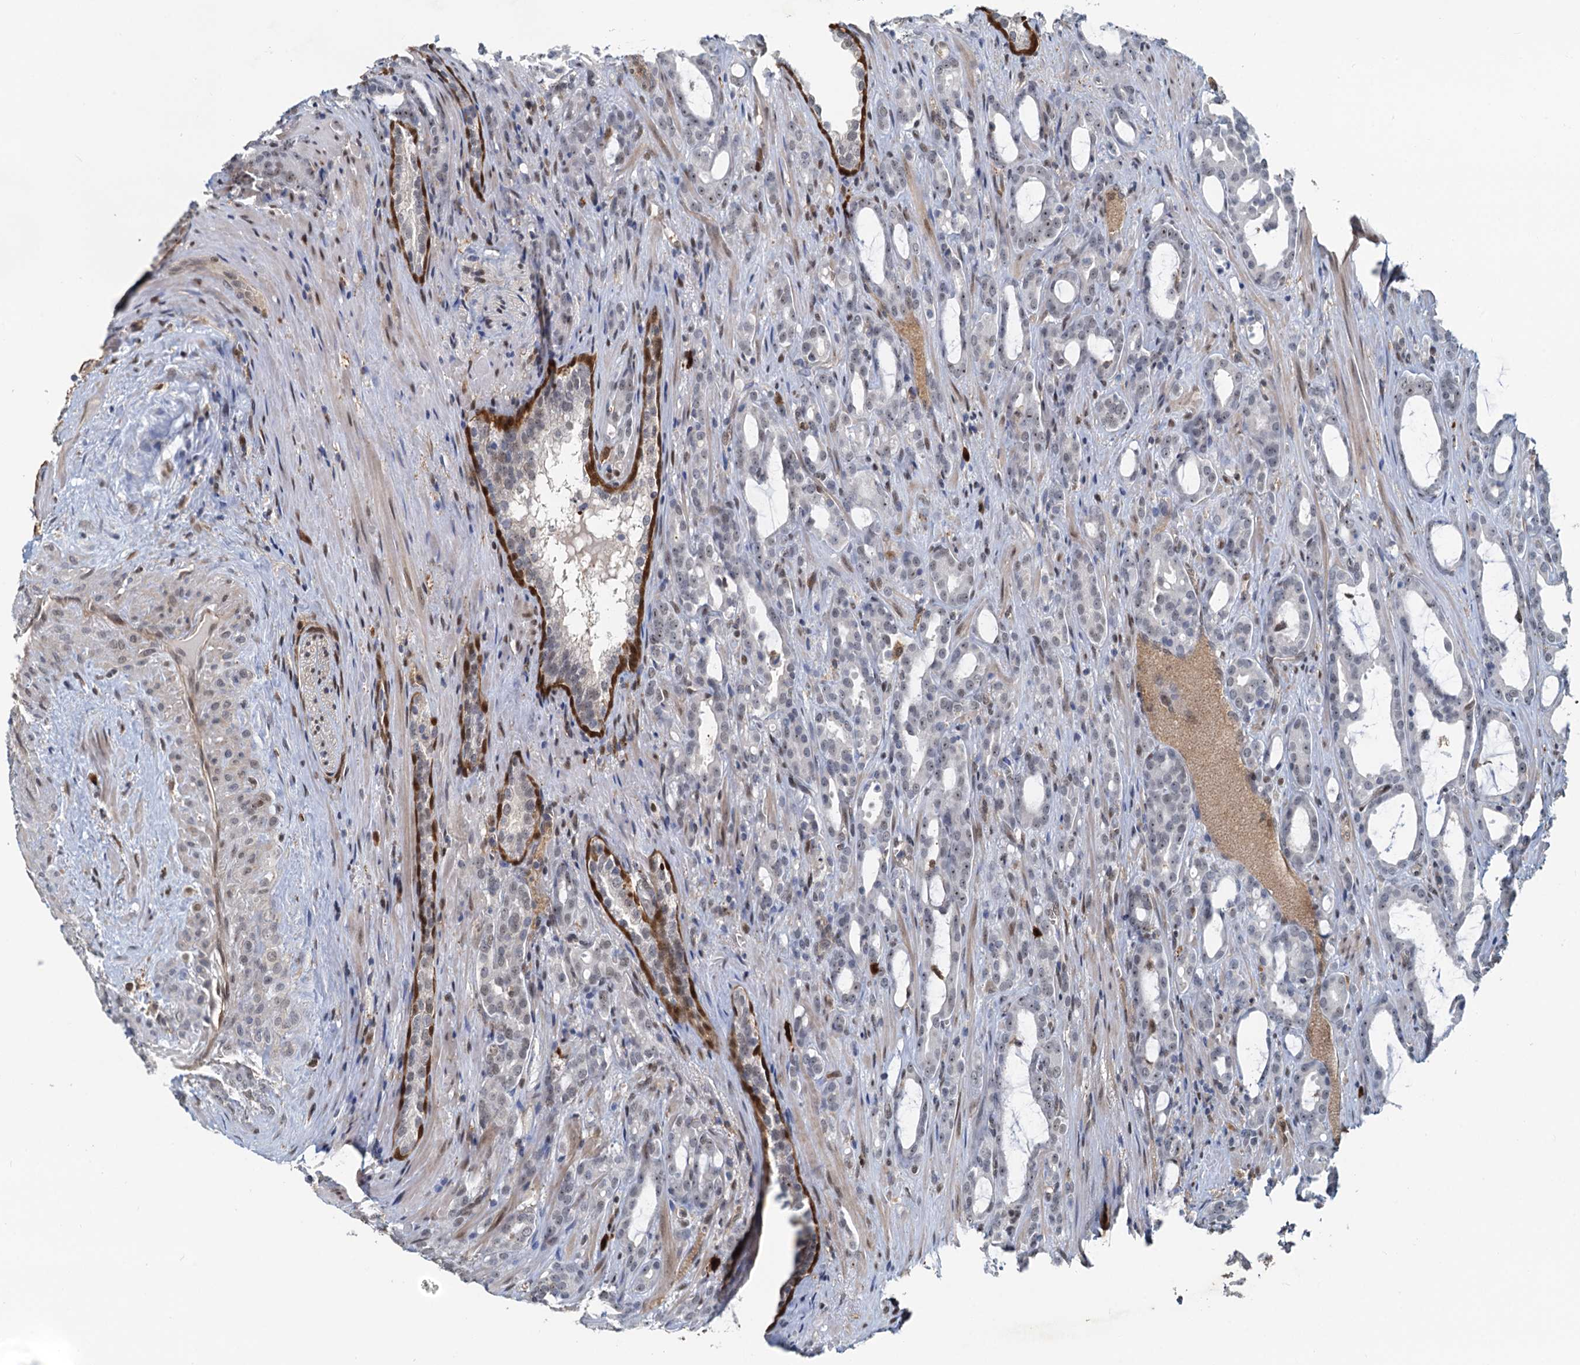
{"staining": {"intensity": "negative", "quantity": "none", "location": "none"}, "tissue": "prostate cancer", "cell_type": "Tumor cells", "image_type": "cancer", "snomed": [{"axis": "morphology", "description": "Adenocarcinoma, High grade"}, {"axis": "topography", "description": "Prostate"}], "caption": "A micrograph of prostate cancer (high-grade adenocarcinoma) stained for a protein shows no brown staining in tumor cells.", "gene": "SPINDOC", "patient": {"sex": "male", "age": 72}}